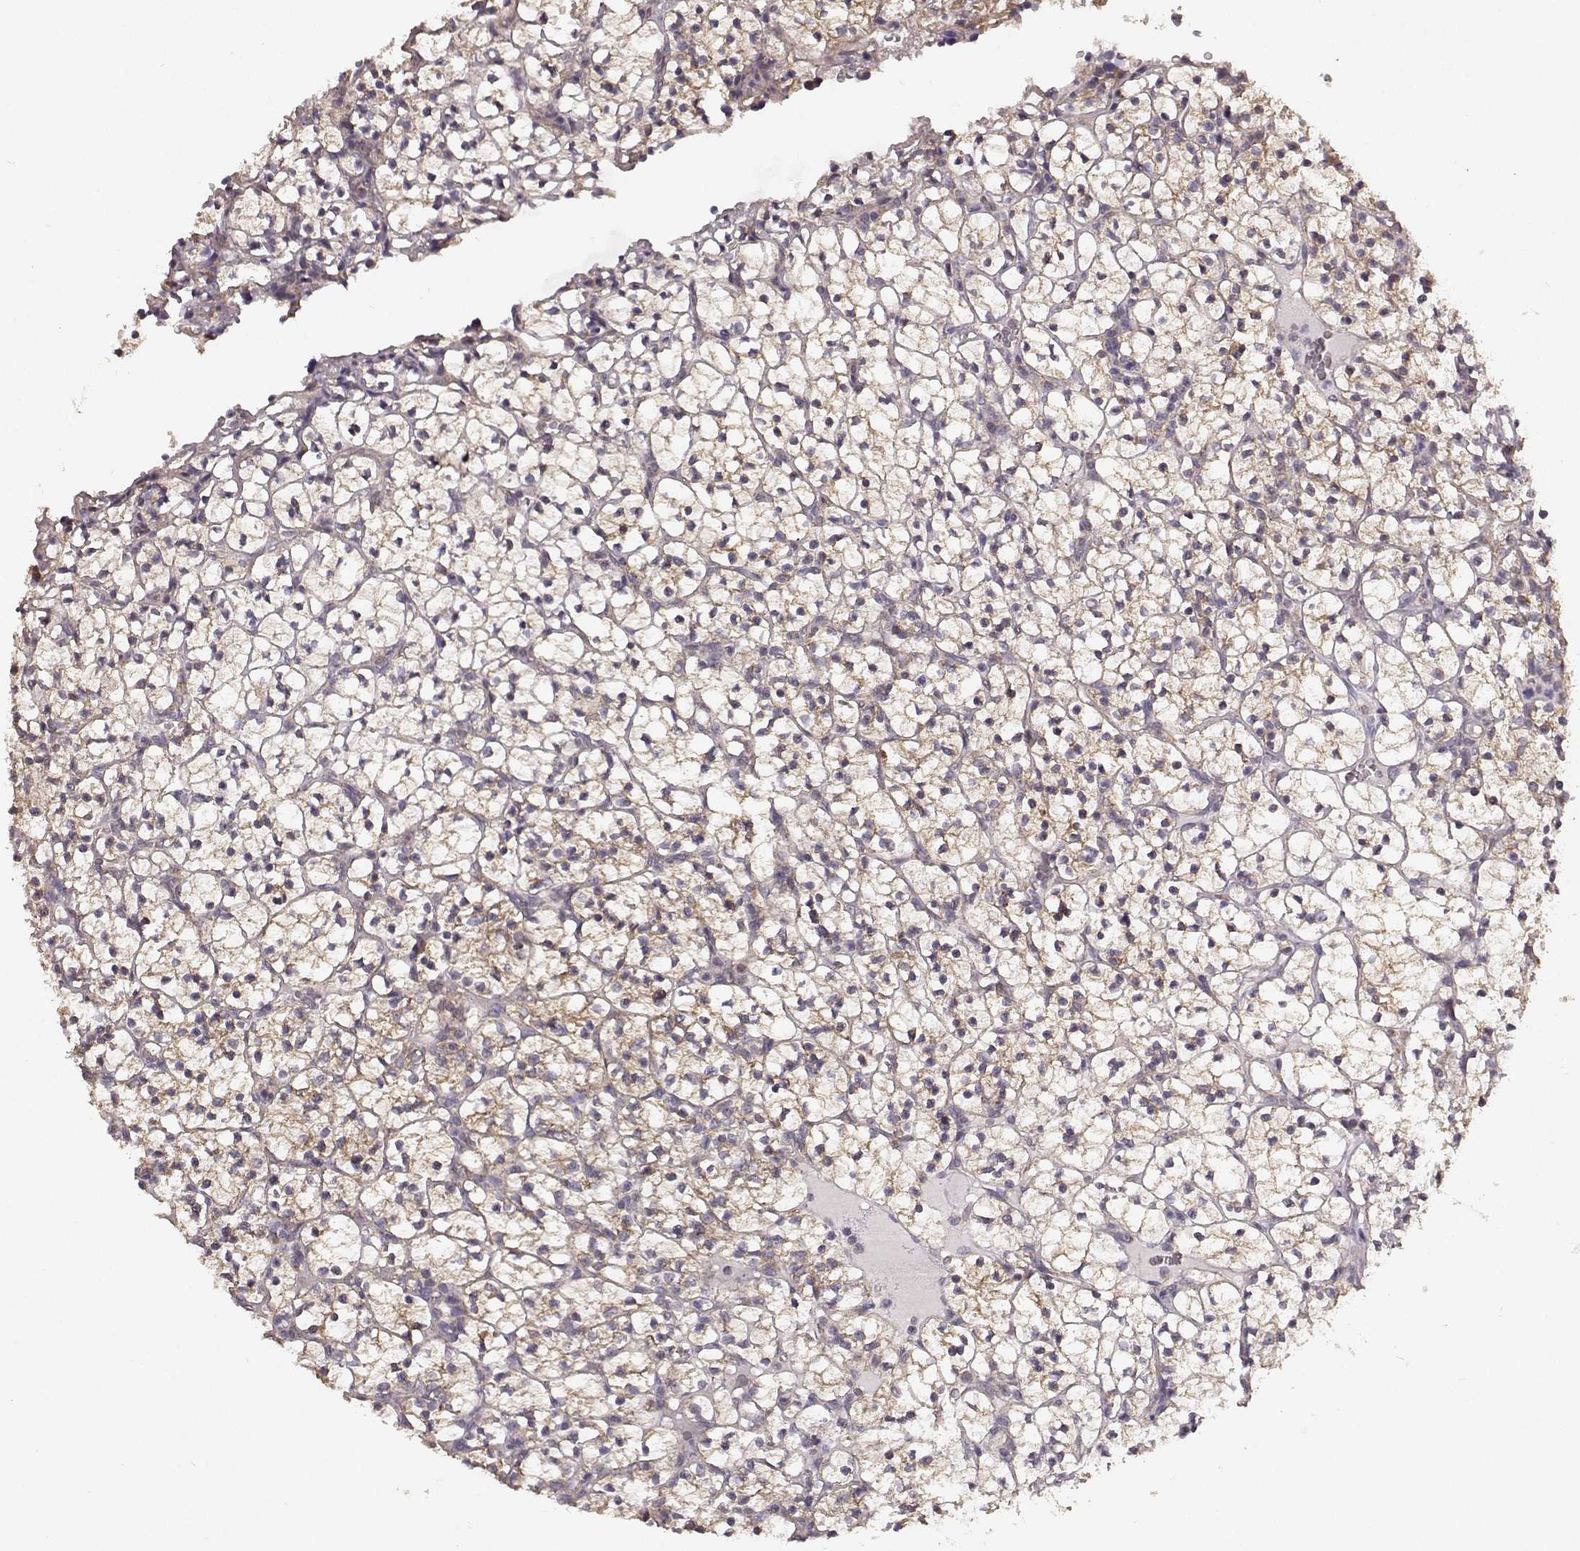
{"staining": {"intensity": "weak", "quantity": ">75%", "location": "cytoplasmic/membranous"}, "tissue": "renal cancer", "cell_type": "Tumor cells", "image_type": "cancer", "snomed": [{"axis": "morphology", "description": "Adenocarcinoma, NOS"}, {"axis": "topography", "description": "Kidney"}], "caption": "Protein staining of adenocarcinoma (renal) tissue shows weak cytoplasmic/membranous positivity in approximately >75% of tumor cells.", "gene": "ERBB3", "patient": {"sex": "female", "age": 89}}